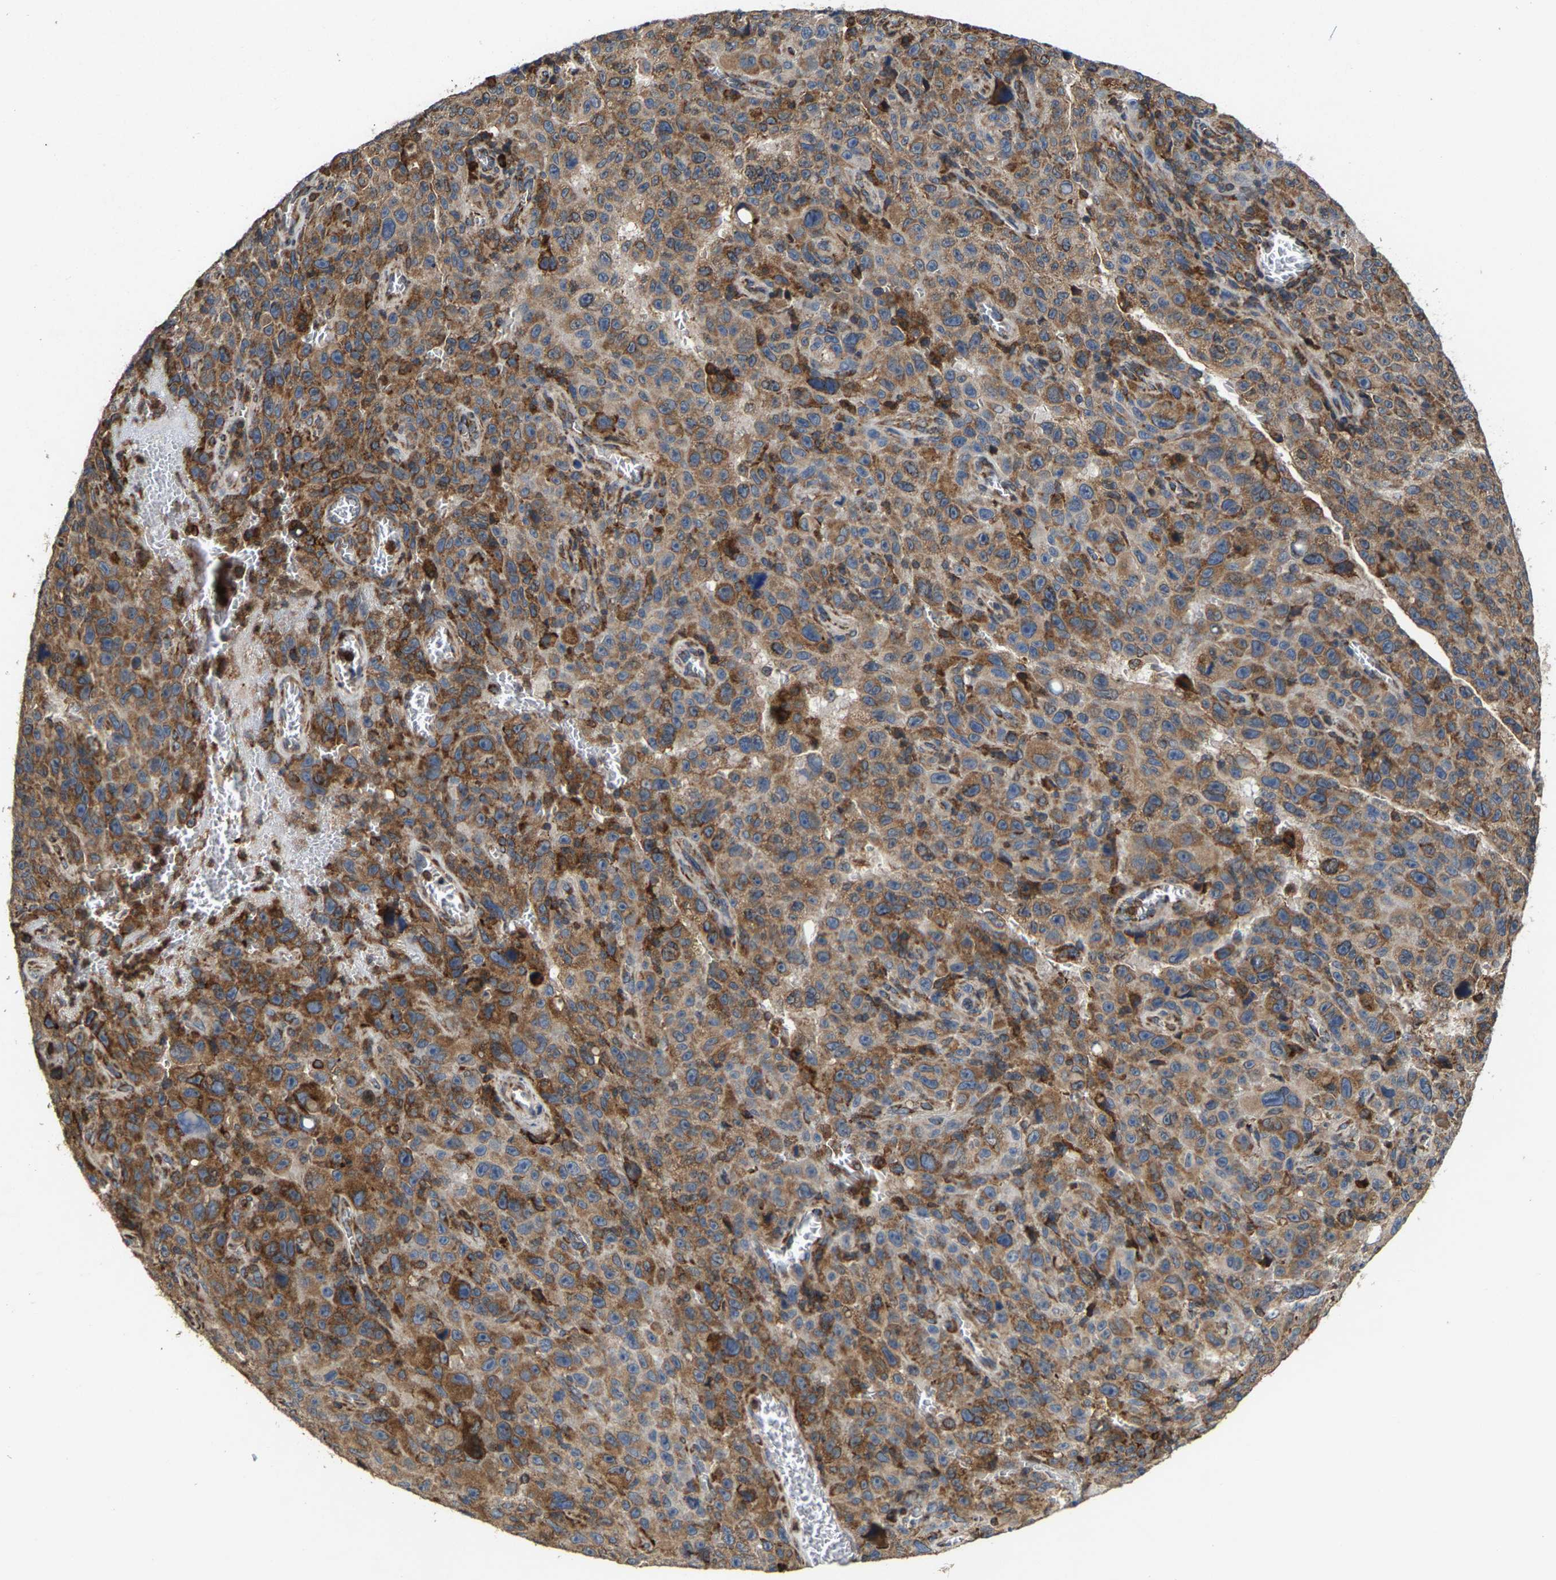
{"staining": {"intensity": "moderate", "quantity": ">75%", "location": "cytoplasmic/membranous"}, "tissue": "melanoma", "cell_type": "Tumor cells", "image_type": "cancer", "snomed": [{"axis": "morphology", "description": "Malignant melanoma, NOS"}, {"axis": "topography", "description": "Skin"}], "caption": "Human melanoma stained with a brown dye displays moderate cytoplasmic/membranous positive positivity in approximately >75% of tumor cells.", "gene": "FGD3", "patient": {"sex": "female", "age": 82}}